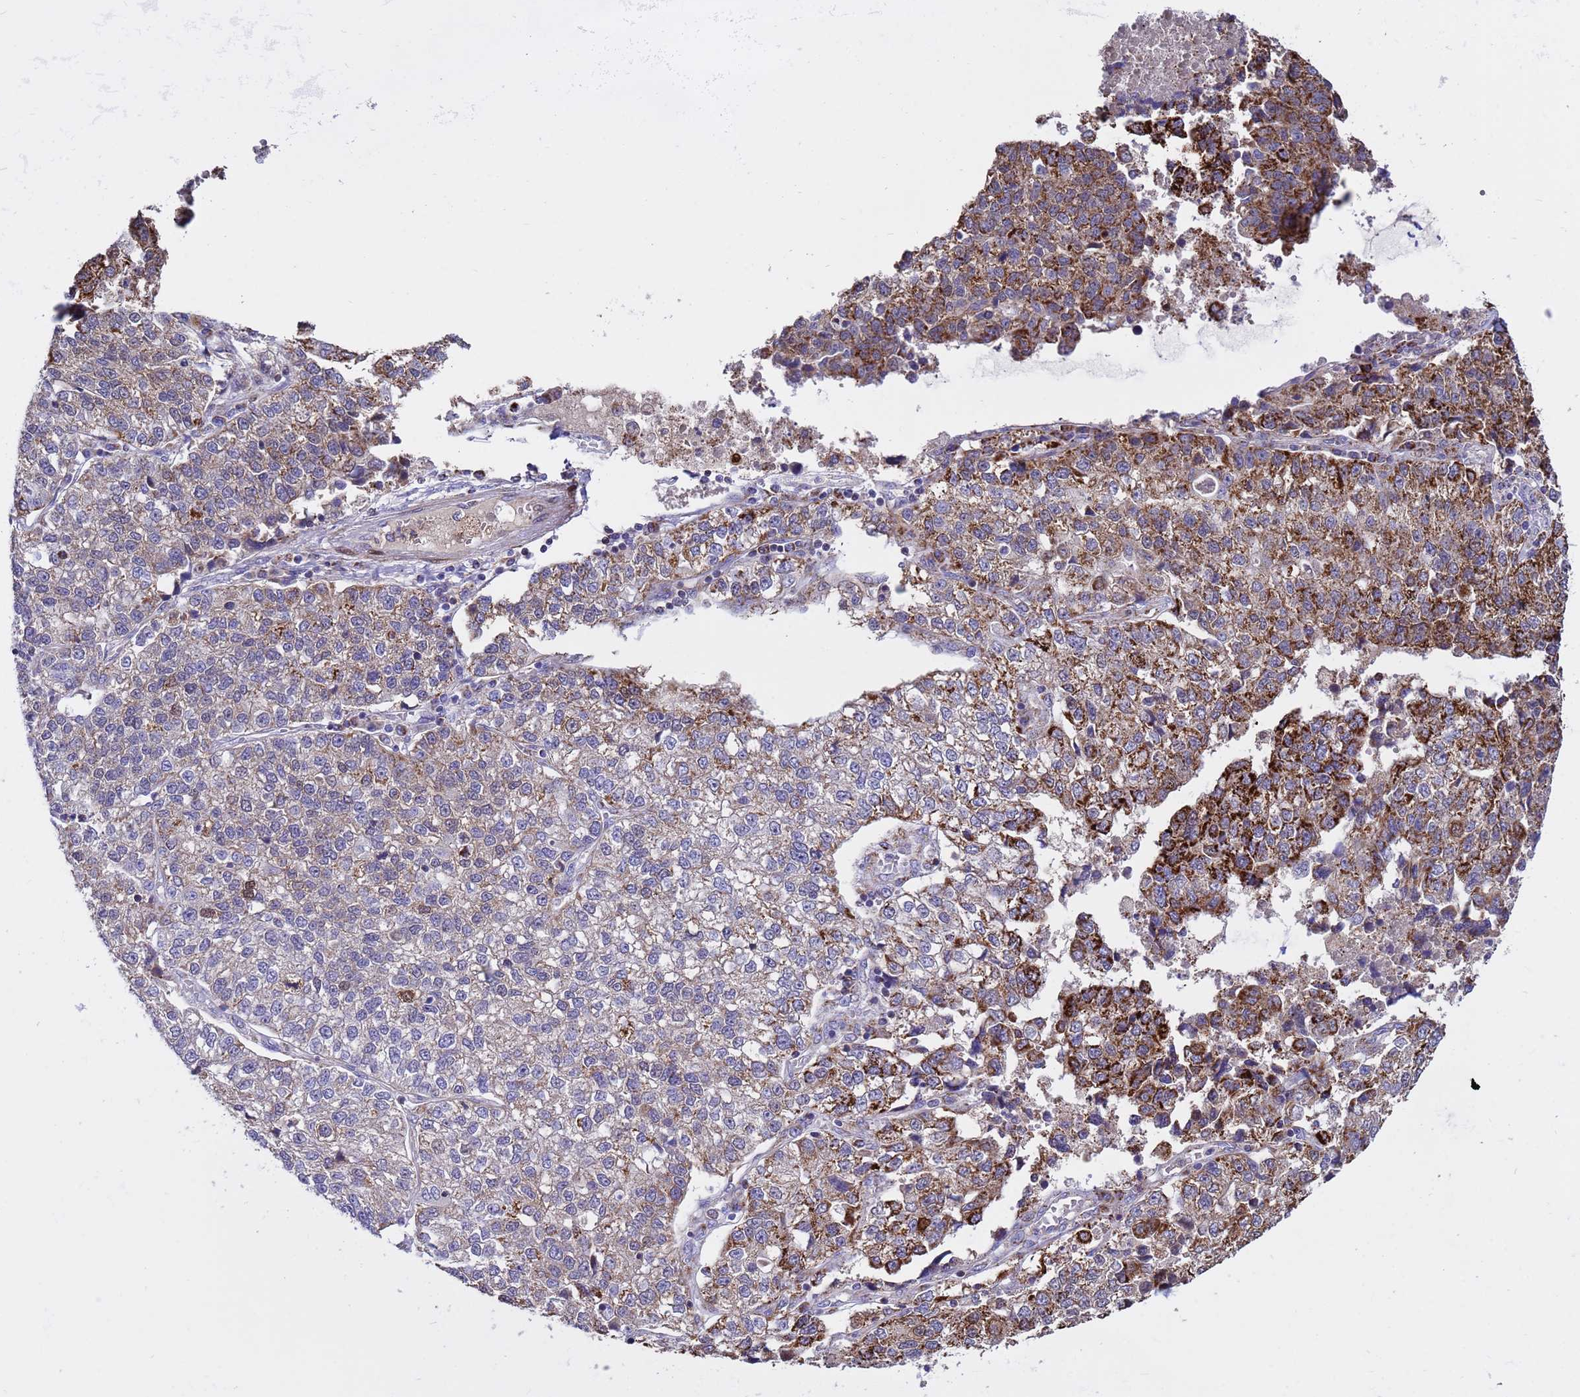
{"staining": {"intensity": "strong", "quantity": "<25%", "location": "cytoplasmic/membranous"}, "tissue": "lung cancer", "cell_type": "Tumor cells", "image_type": "cancer", "snomed": [{"axis": "morphology", "description": "Adenocarcinoma, NOS"}, {"axis": "topography", "description": "Lung"}], "caption": "IHC staining of adenocarcinoma (lung), which demonstrates medium levels of strong cytoplasmic/membranous expression in approximately <25% of tumor cells indicating strong cytoplasmic/membranous protein staining. The staining was performed using DAB (3,3'-diaminobenzidine) (brown) for protein detection and nuclei were counterstained in hematoxylin (blue).", "gene": "TUBGCP3", "patient": {"sex": "male", "age": 49}}